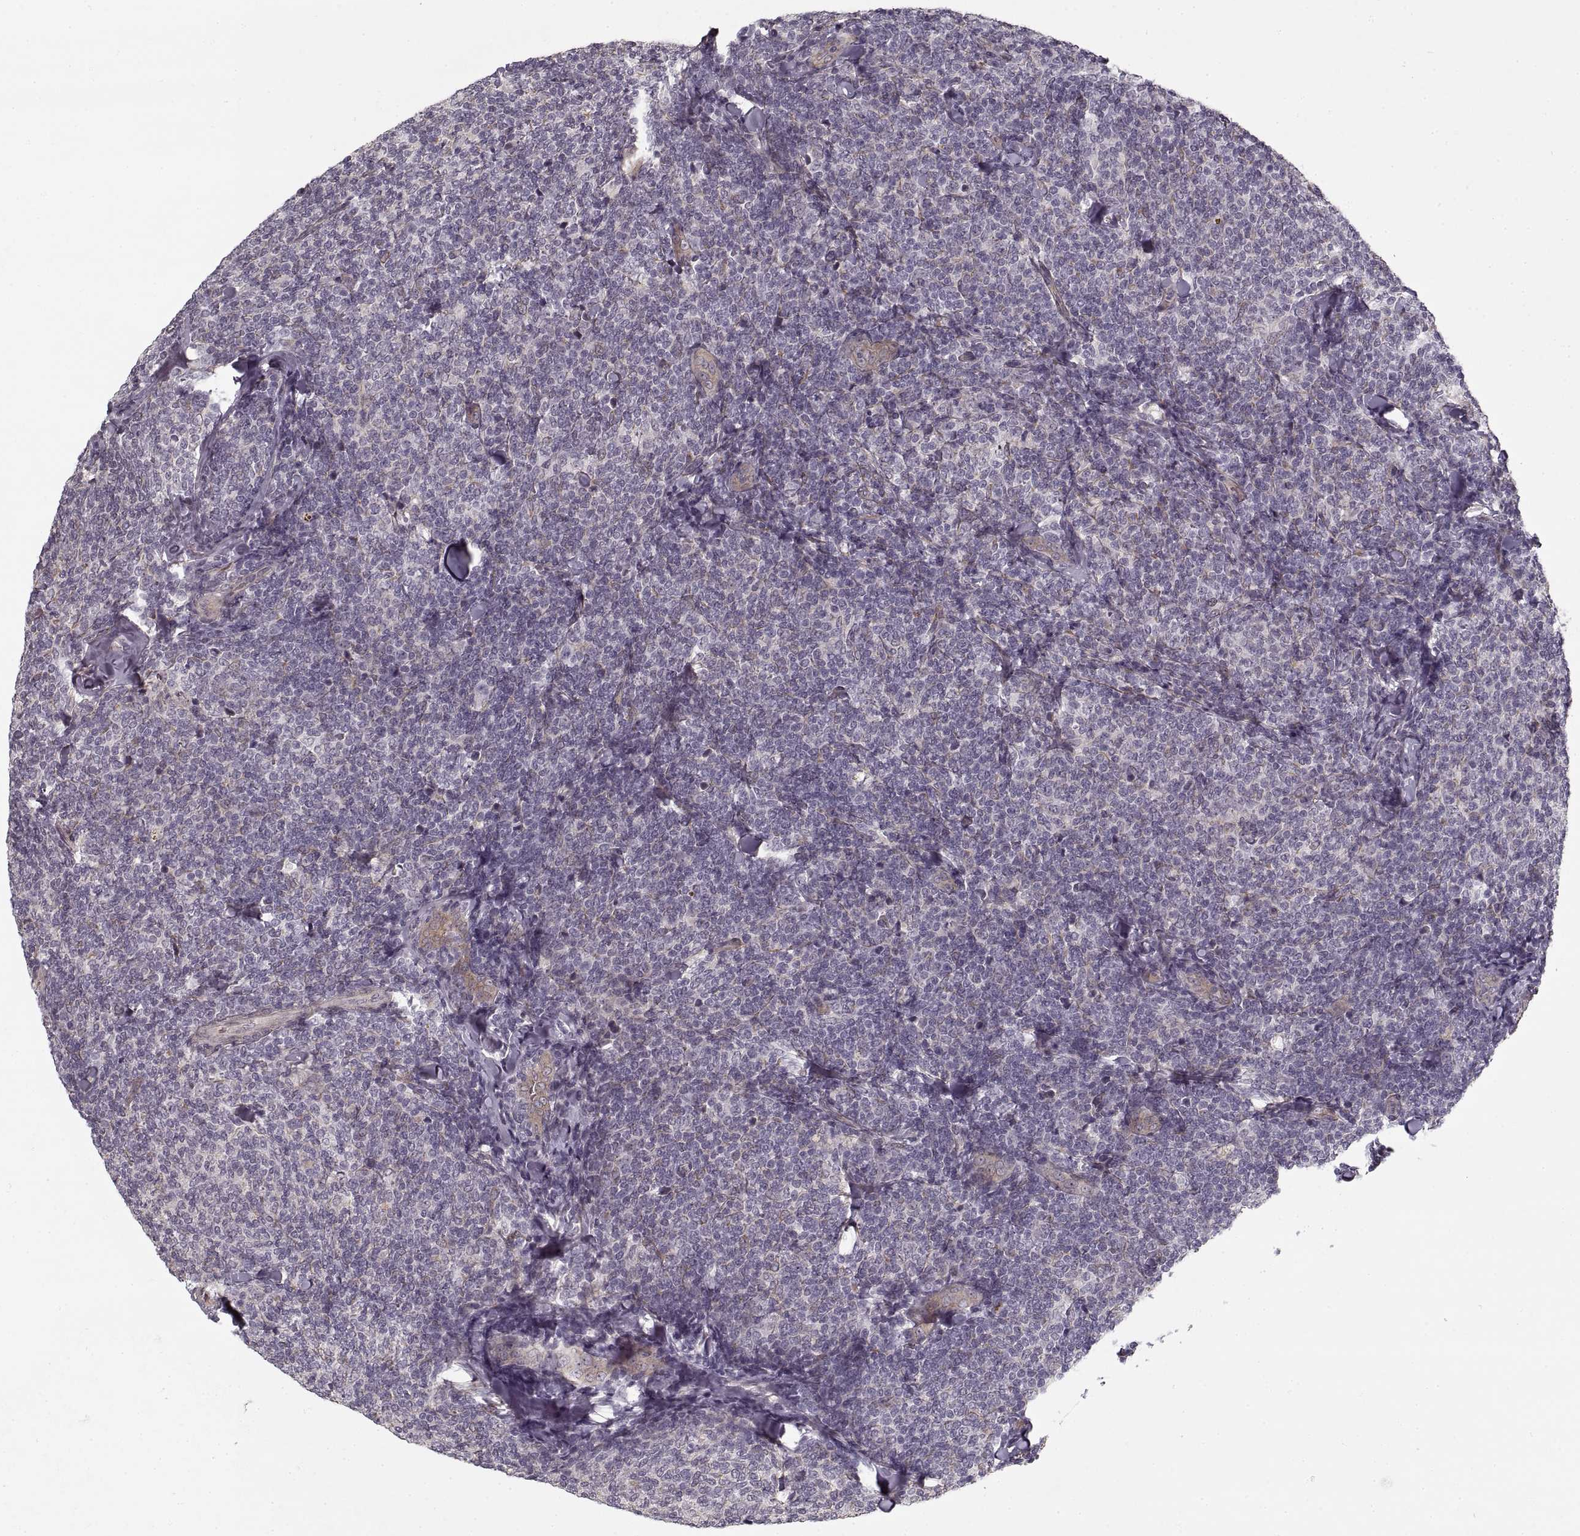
{"staining": {"intensity": "negative", "quantity": "none", "location": "none"}, "tissue": "lymphoma", "cell_type": "Tumor cells", "image_type": "cancer", "snomed": [{"axis": "morphology", "description": "Malignant lymphoma, non-Hodgkin's type, Low grade"}, {"axis": "topography", "description": "Lymph node"}], "caption": "DAB immunohistochemical staining of human malignant lymphoma, non-Hodgkin's type (low-grade) reveals no significant staining in tumor cells. (IHC, brightfield microscopy, high magnification).", "gene": "LAMB2", "patient": {"sex": "female", "age": 56}}